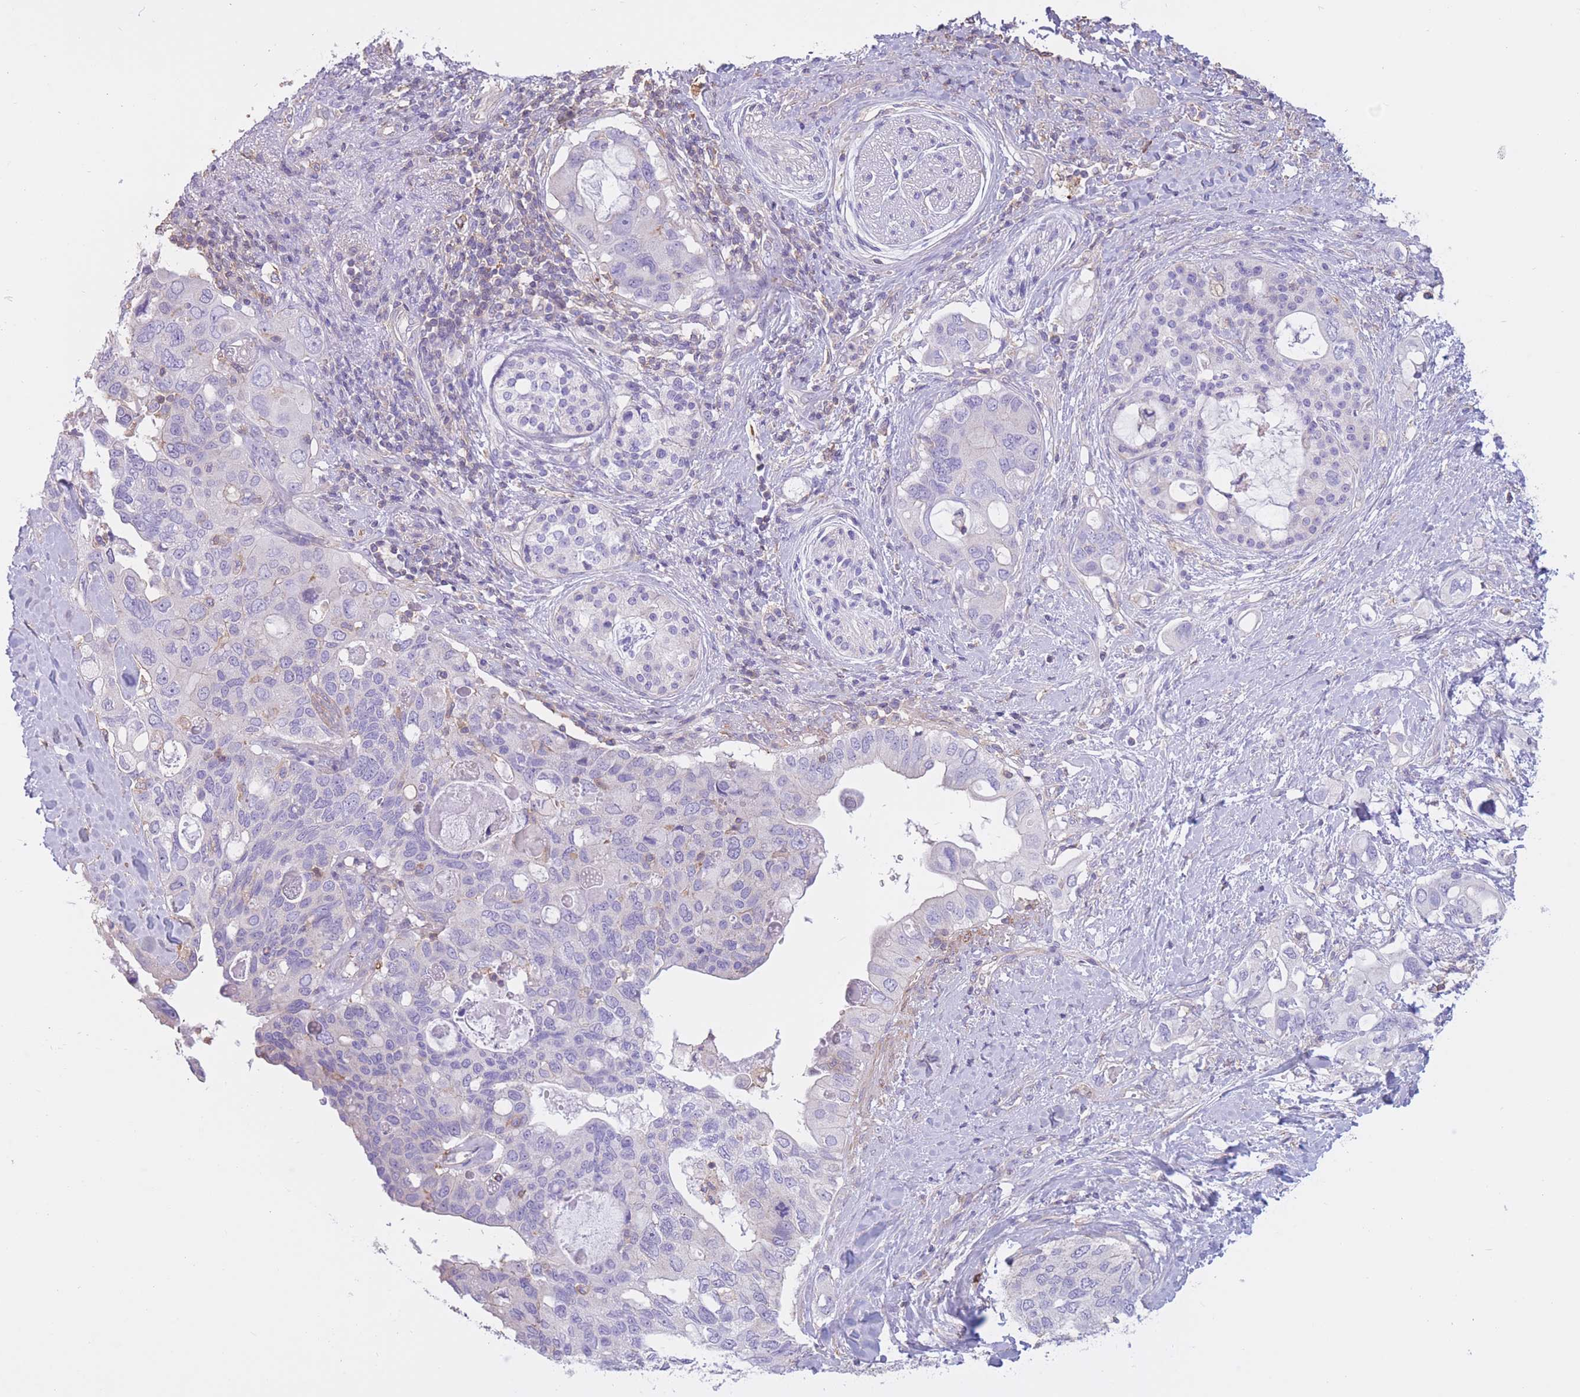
{"staining": {"intensity": "negative", "quantity": "none", "location": "none"}, "tissue": "pancreatic cancer", "cell_type": "Tumor cells", "image_type": "cancer", "snomed": [{"axis": "morphology", "description": "Adenocarcinoma, NOS"}, {"axis": "topography", "description": "Pancreas"}], "caption": "This is a histopathology image of immunohistochemistry (IHC) staining of pancreatic adenocarcinoma, which shows no staining in tumor cells.", "gene": "PDHA1", "patient": {"sex": "female", "age": 56}}